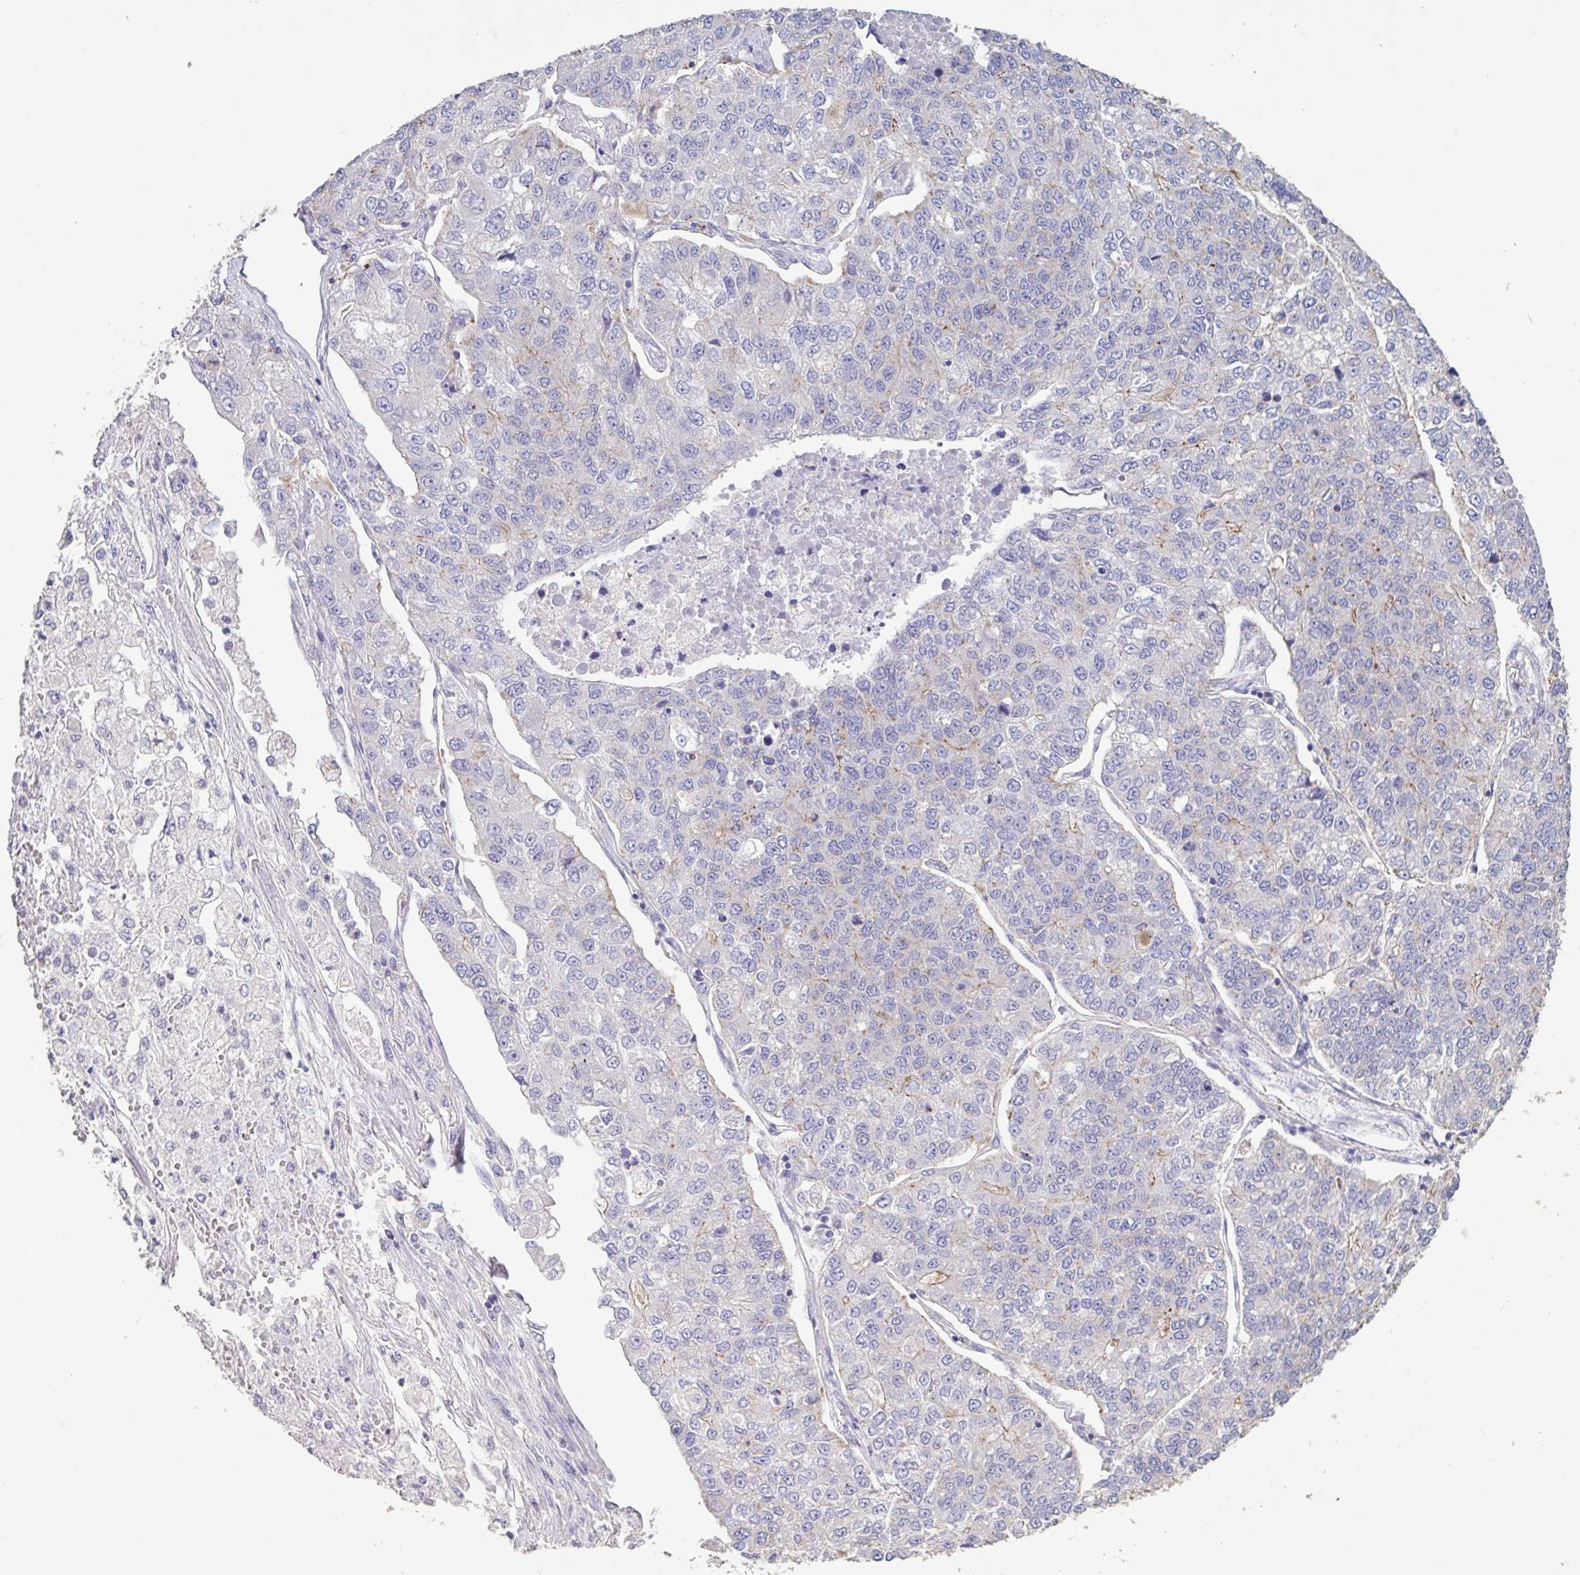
{"staining": {"intensity": "negative", "quantity": "none", "location": "none"}, "tissue": "lung cancer", "cell_type": "Tumor cells", "image_type": "cancer", "snomed": [{"axis": "morphology", "description": "Adenocarcinoma, NOS"}, {"axis": "topography", "description": "Lung"}], "caption": "IHC histopathology image of human lung adenocarcinoma stained for a protein (brown), which shows no staining in tumor cells.", "gene": "CHMP5", "patient": {"sex": "male", "age": 49}}